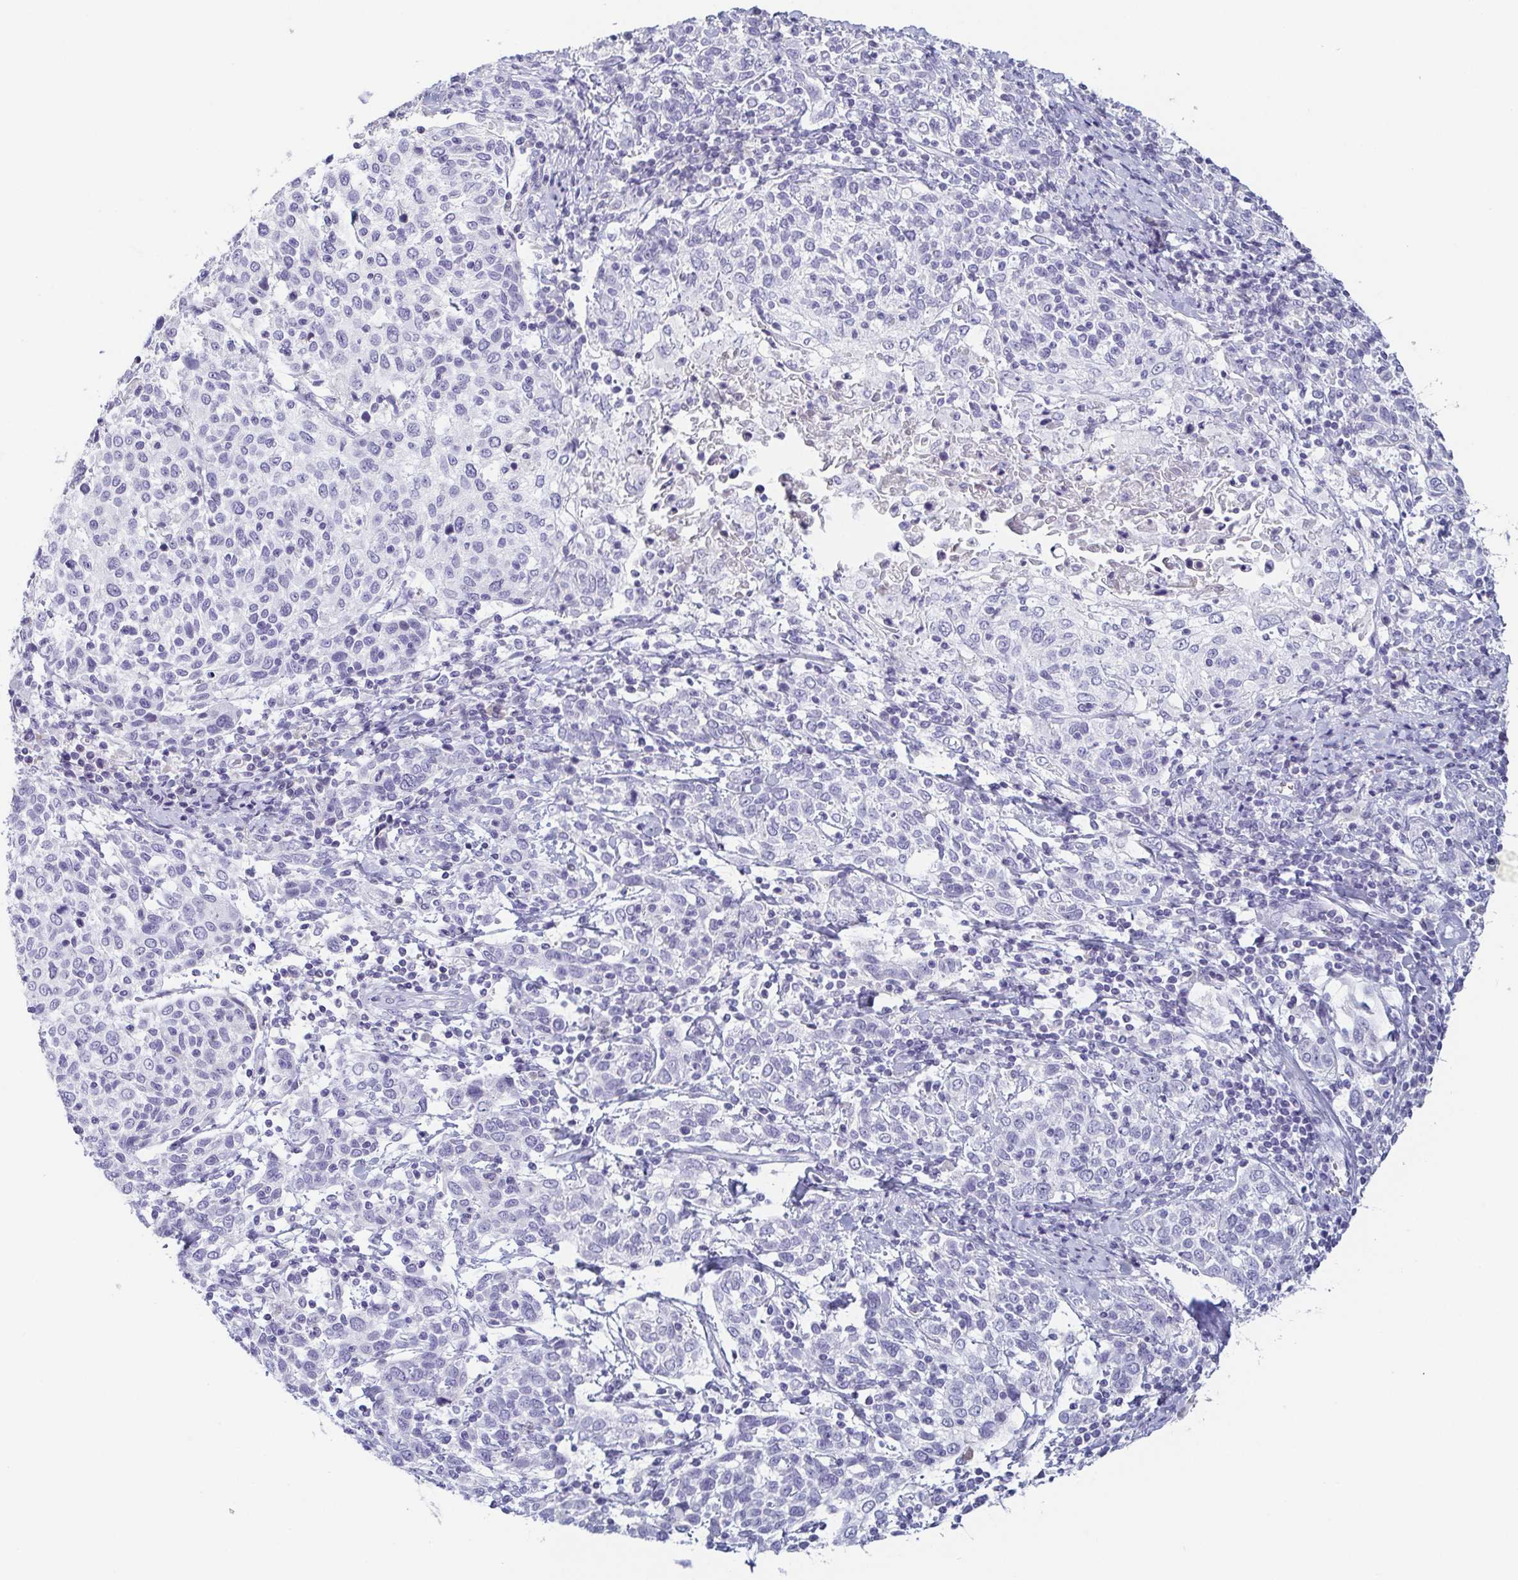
{"staining": {"intensity": "negative", "quantity": "none", "location": "none"}, "tissue": "cervical cancer", "cell_type": "Tumor cells", "image_type": "cancer", "snomed": [{"axis": "morphology", "description": "Squamous cell carcinoma, NOS"}, {"axis": "topography", "description": "Cervix"}], "caption": "High magnification brightfield microscopy of squamous cell carcinoma (cervical) stained with DAB (brown) and counterstained with hematoxylin (blue): tumor cells show no significant positivity.", "gene": "ITLN1", "patient": {"sex": "female", "age": 61}}